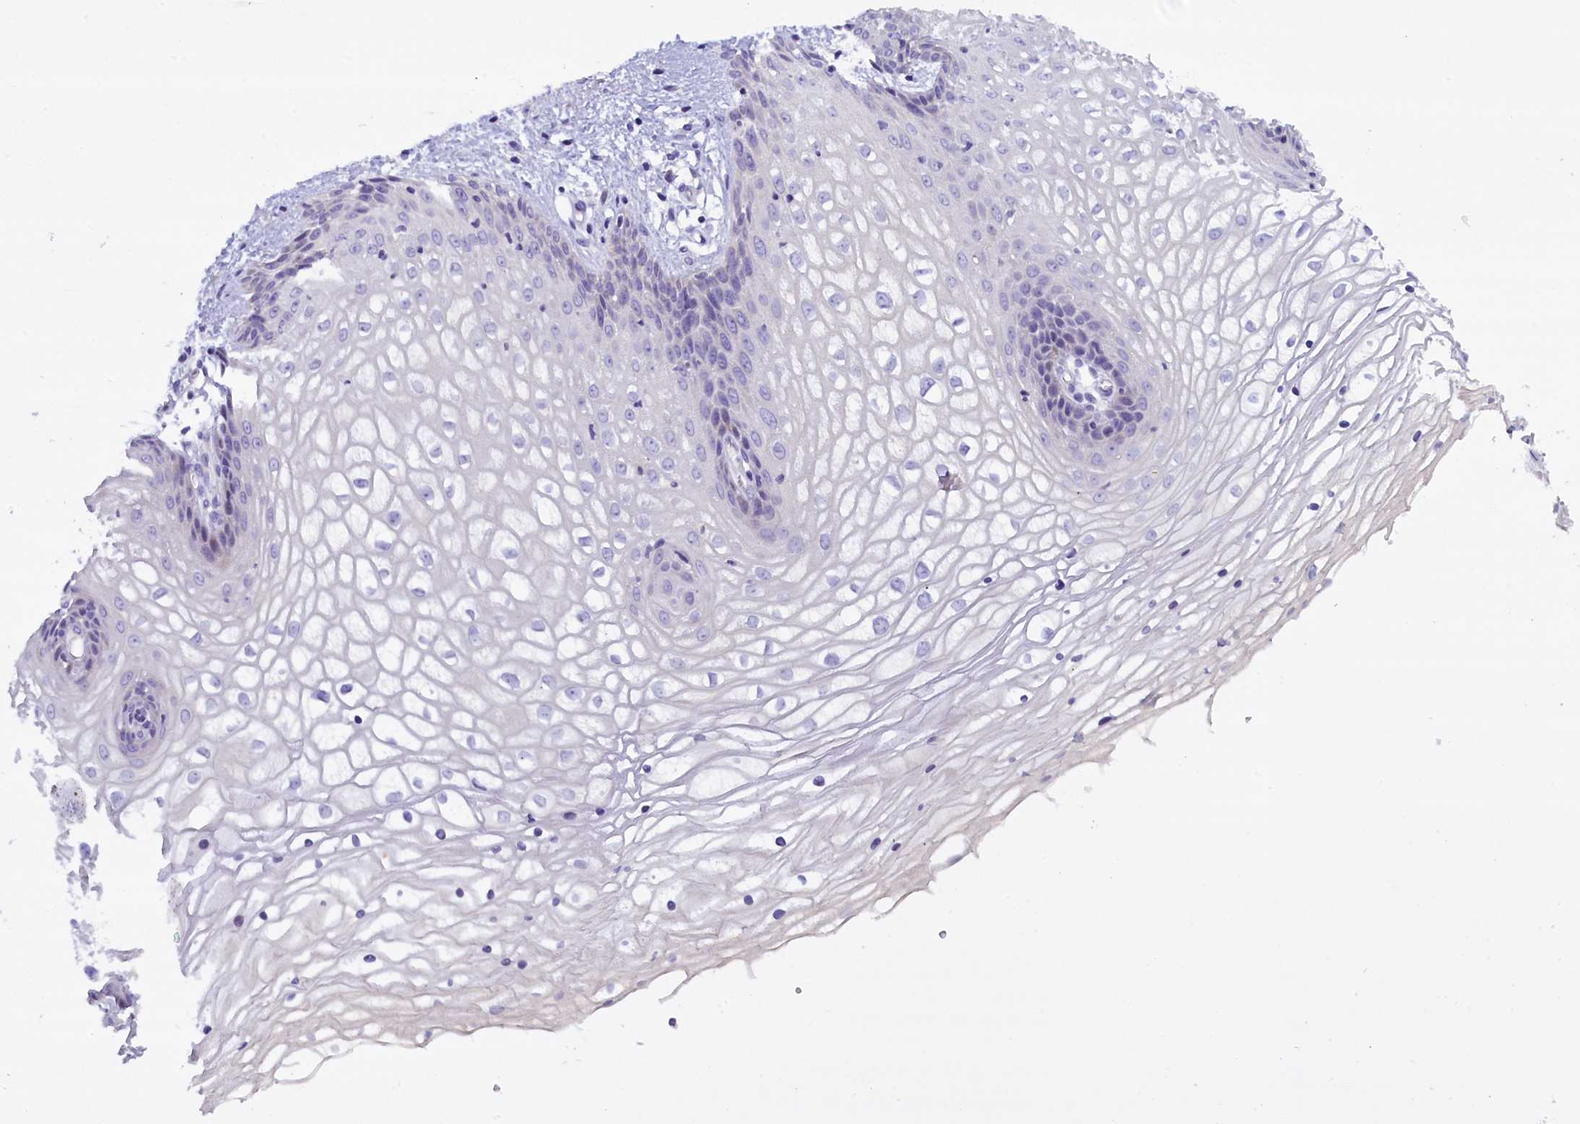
{"staining": {"intensity": "negative", "quantity": "none", "location": "none"}, "tissue": "vagina", "cell_type": "Squamous epithelial cells", "image_type": "normal", "snomed": [{"axis": "morphology", "description": "Normal tissue, NOS"}, {"axis": "topography", "description": "Vagina"}], "caption": "This is an IHC histopathology image of unremarkable human vagina. There is no positivity in squamous epithelial cells.", "gene": "RTTN", "patient": {"sex": "female", "age": 34}}